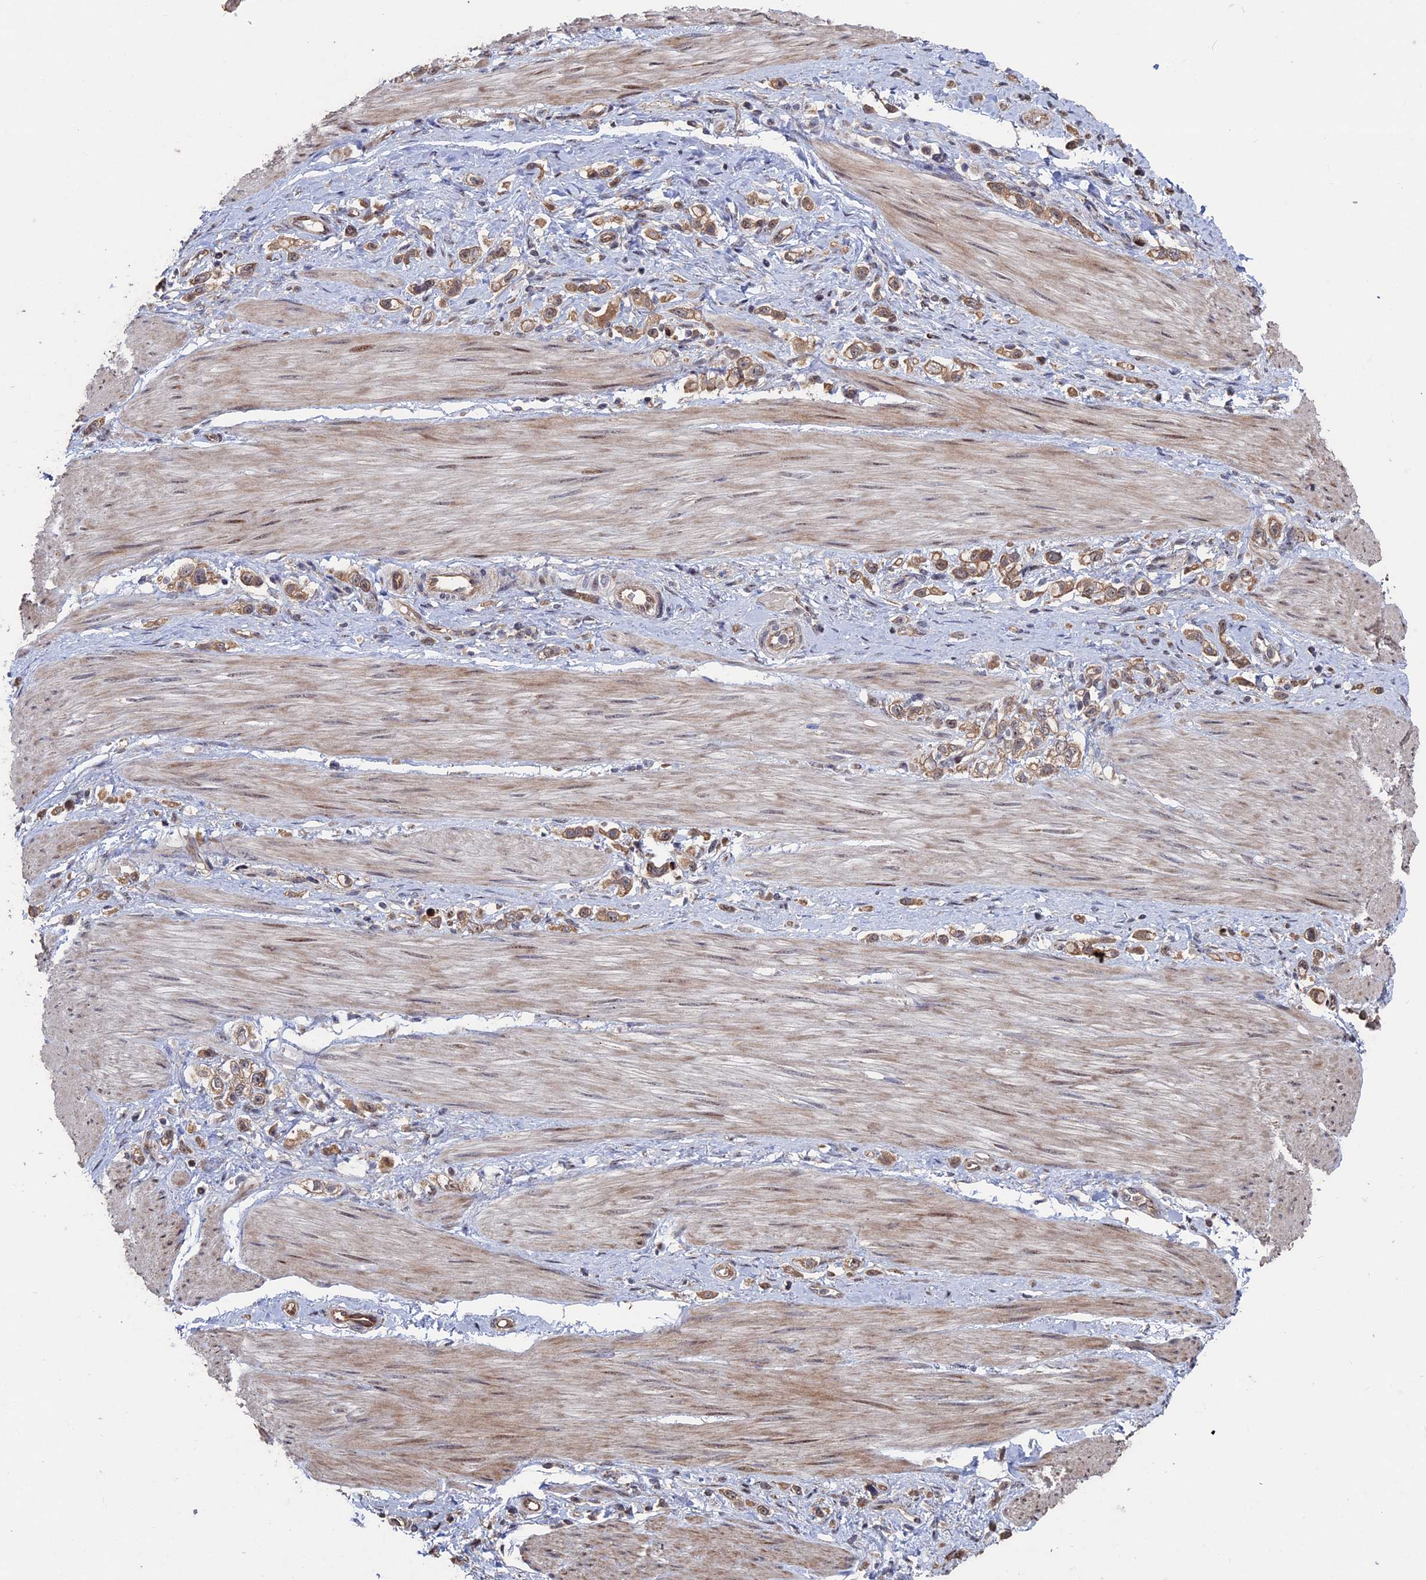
{"staining": {"intensity": "moderate", "quantity": ">75%", "location": "cytoplasmic/membranous"}, "tissue": "stomach cancer", "cell_type": "Tumor cells", "image_type": "cancer", "snomed": [{"axis": "morphology", "description": "Adenocarcinoma, NOS"}, {"axis": "topography", "description": "Stomach"}], "caption": "Immunohistochemistry (IHC) staining of stomach cancer (adenocarcinoma), which displays medium levels of moderate cytoplasmic/membranous staining in about >75% of tumor cells indicating moderate cytoplasmic/membranous protein positivity. The staining was performed using DAB (3,3'-diaminobenzidine) (brown) for protein detection and nuclei were counterstained in hematoxylin (blue).", "gene": "KIAA1328", "patient": {"sex": "female", "age": 65}}